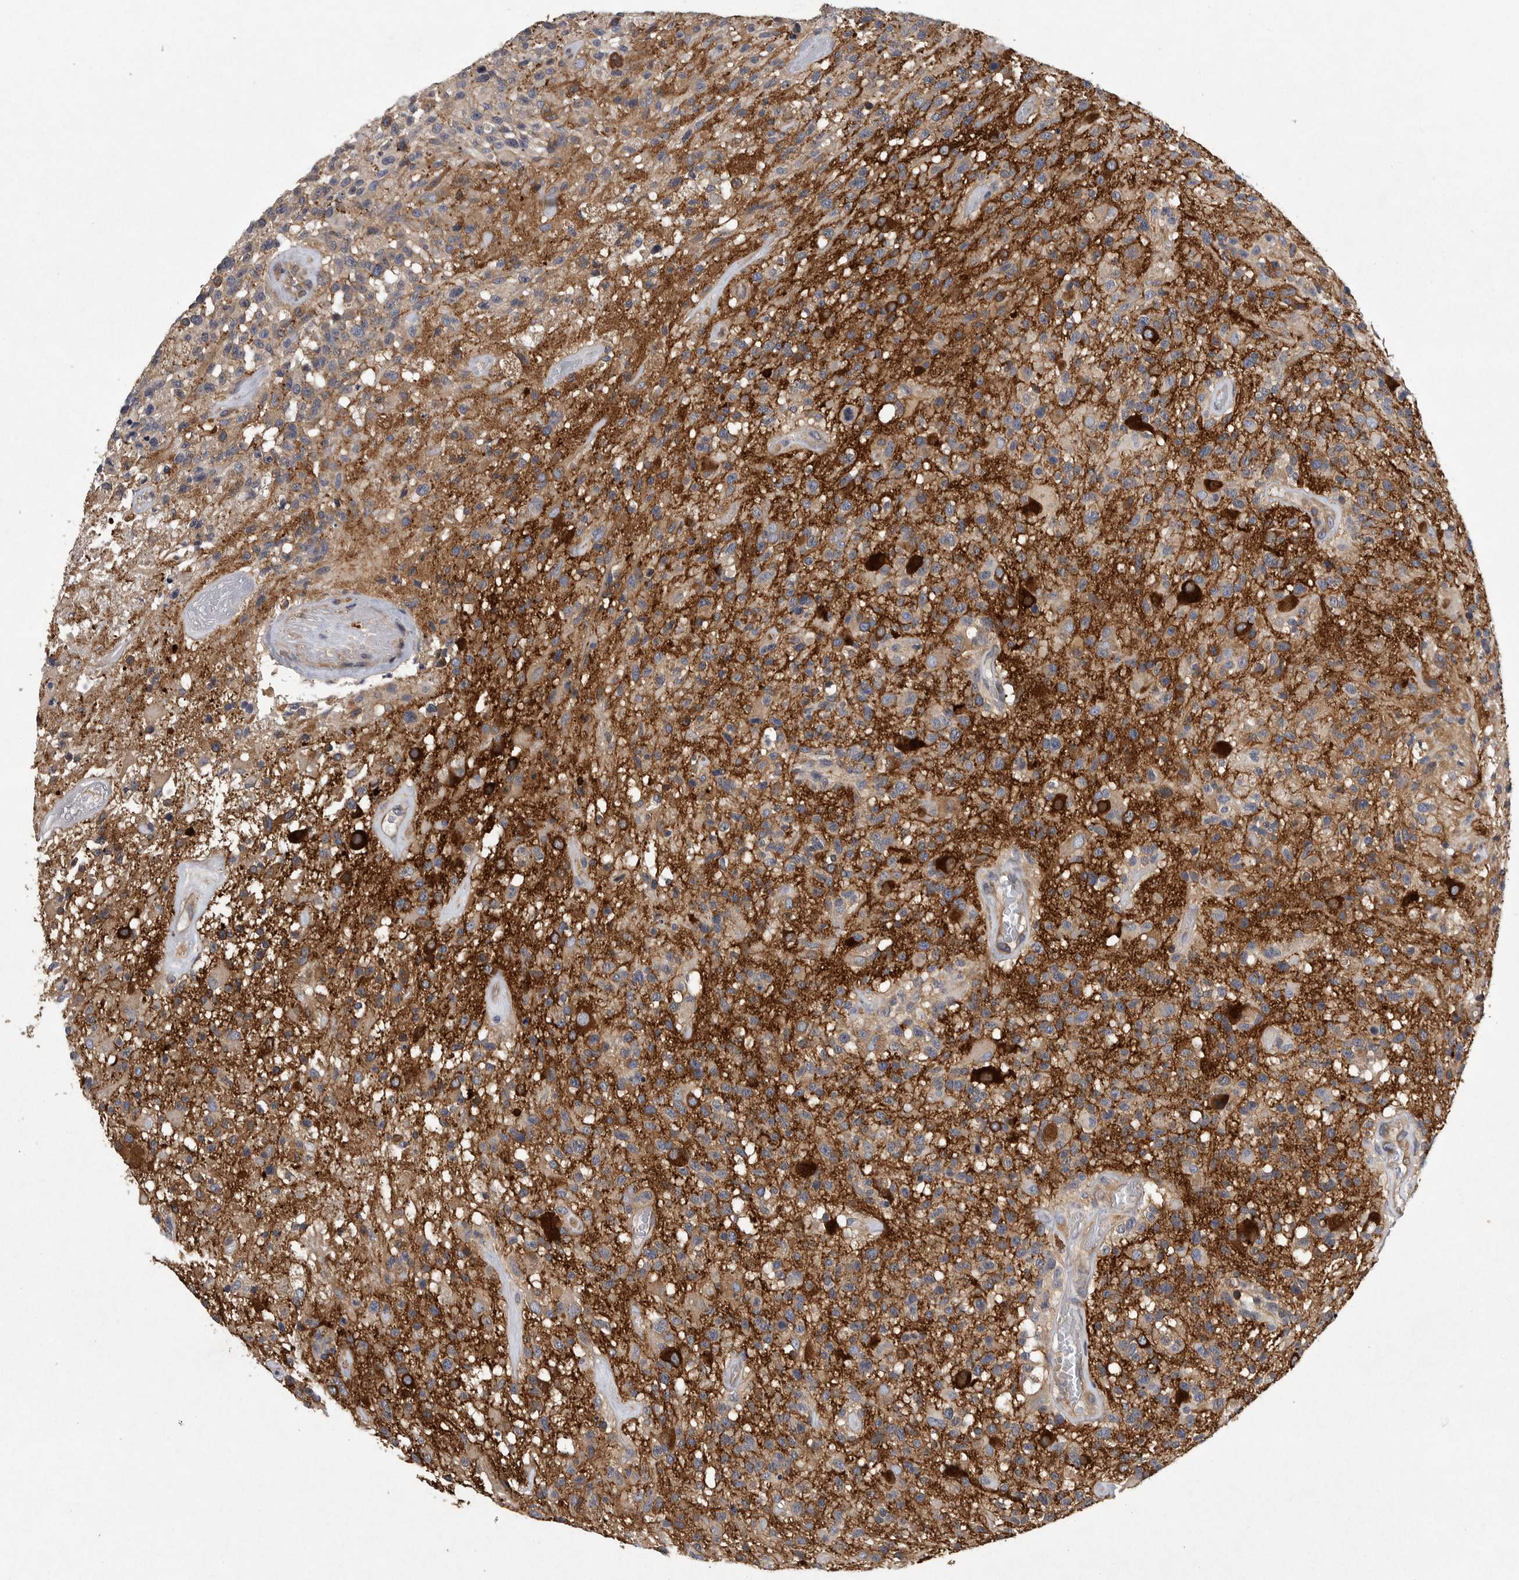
{"staining": {"intensity": "moderate", "quantity": "<25%", "location": "cytoplasmic/membranous"}, "tissue": "glioma", "cell_type": "Tumor cells", "image_type": "cancer", "snomed": [{"axis": "morphology", "description": "Glioma, malignant, High grade"}, {"axis": "morphology", "description": "Glioblastoma, NOS"}, {"axis": "topography", "description": "Brain"}], "caption": "Moderate cytoplasmic/membranous staining is appreciated in approximately <25% of tumor cells in glioma. Using DAB (brown) and hematoxylin (blue) stains, captured at high magnification using brightfield microscopy.", "gene": "OXR1", "patient": {"sex": "male", "age": 60}}